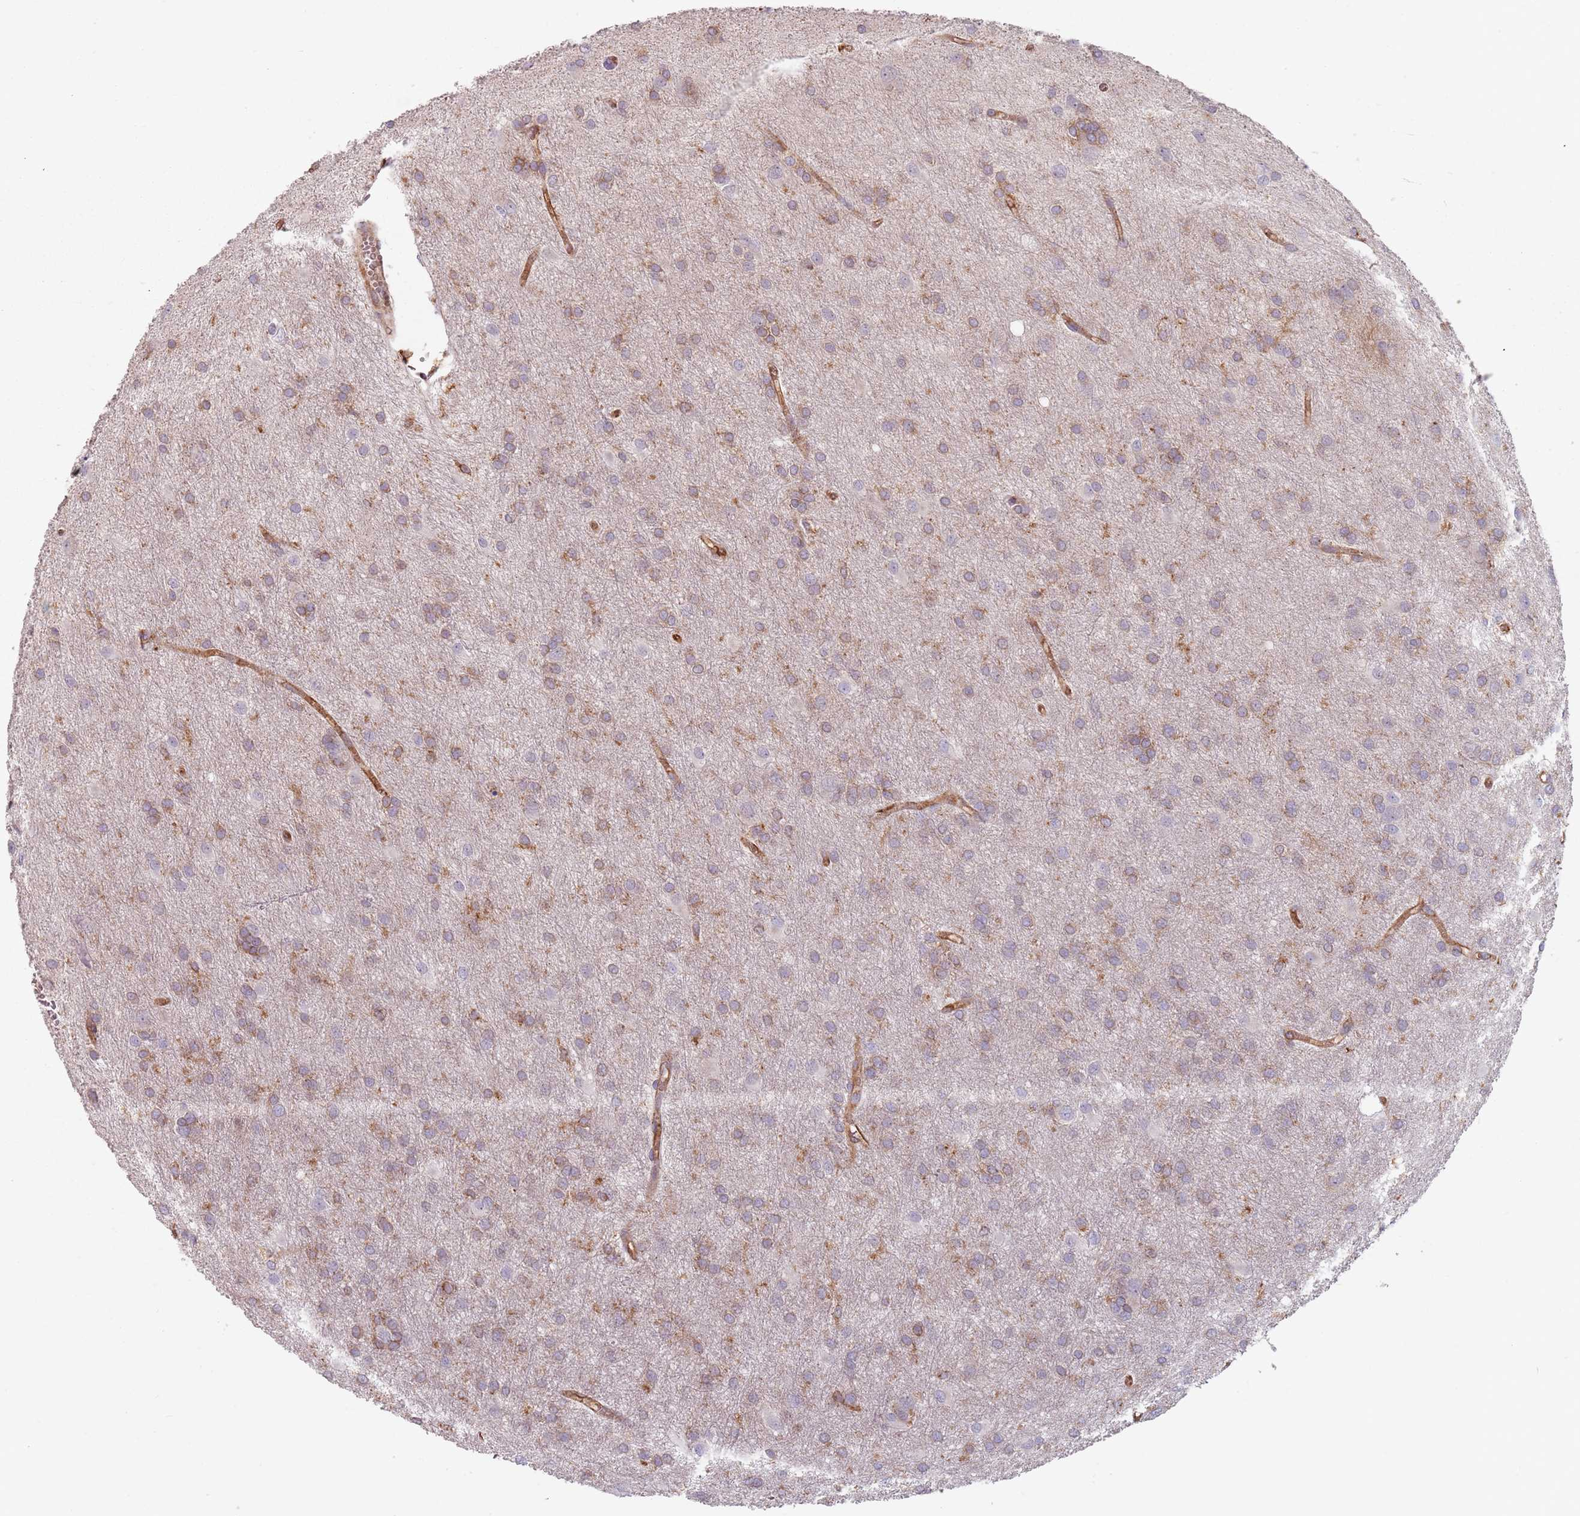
{"staining": {"intensity": "moderate", "quantity": "25%-75%", "location": "cytoplasmic/membranous"}, "tissue": "glioma", "cell_type": "Tumor cells", "image_type": "cancer", "snomed": [{"axis": "morphology", "description": "Glioma, malignant, High grade"}, {"axis": "topography", "description": "Brain"}], "caption": "About 25%-75% of tumor cells in malignant glioma (high-grade) show moderate cytoplasmic/membranous protein positivity as visualized by brown immunohistochemical staining.", "gene": "TPD52L2", "patient": {"sex": "female", "age": 50}}